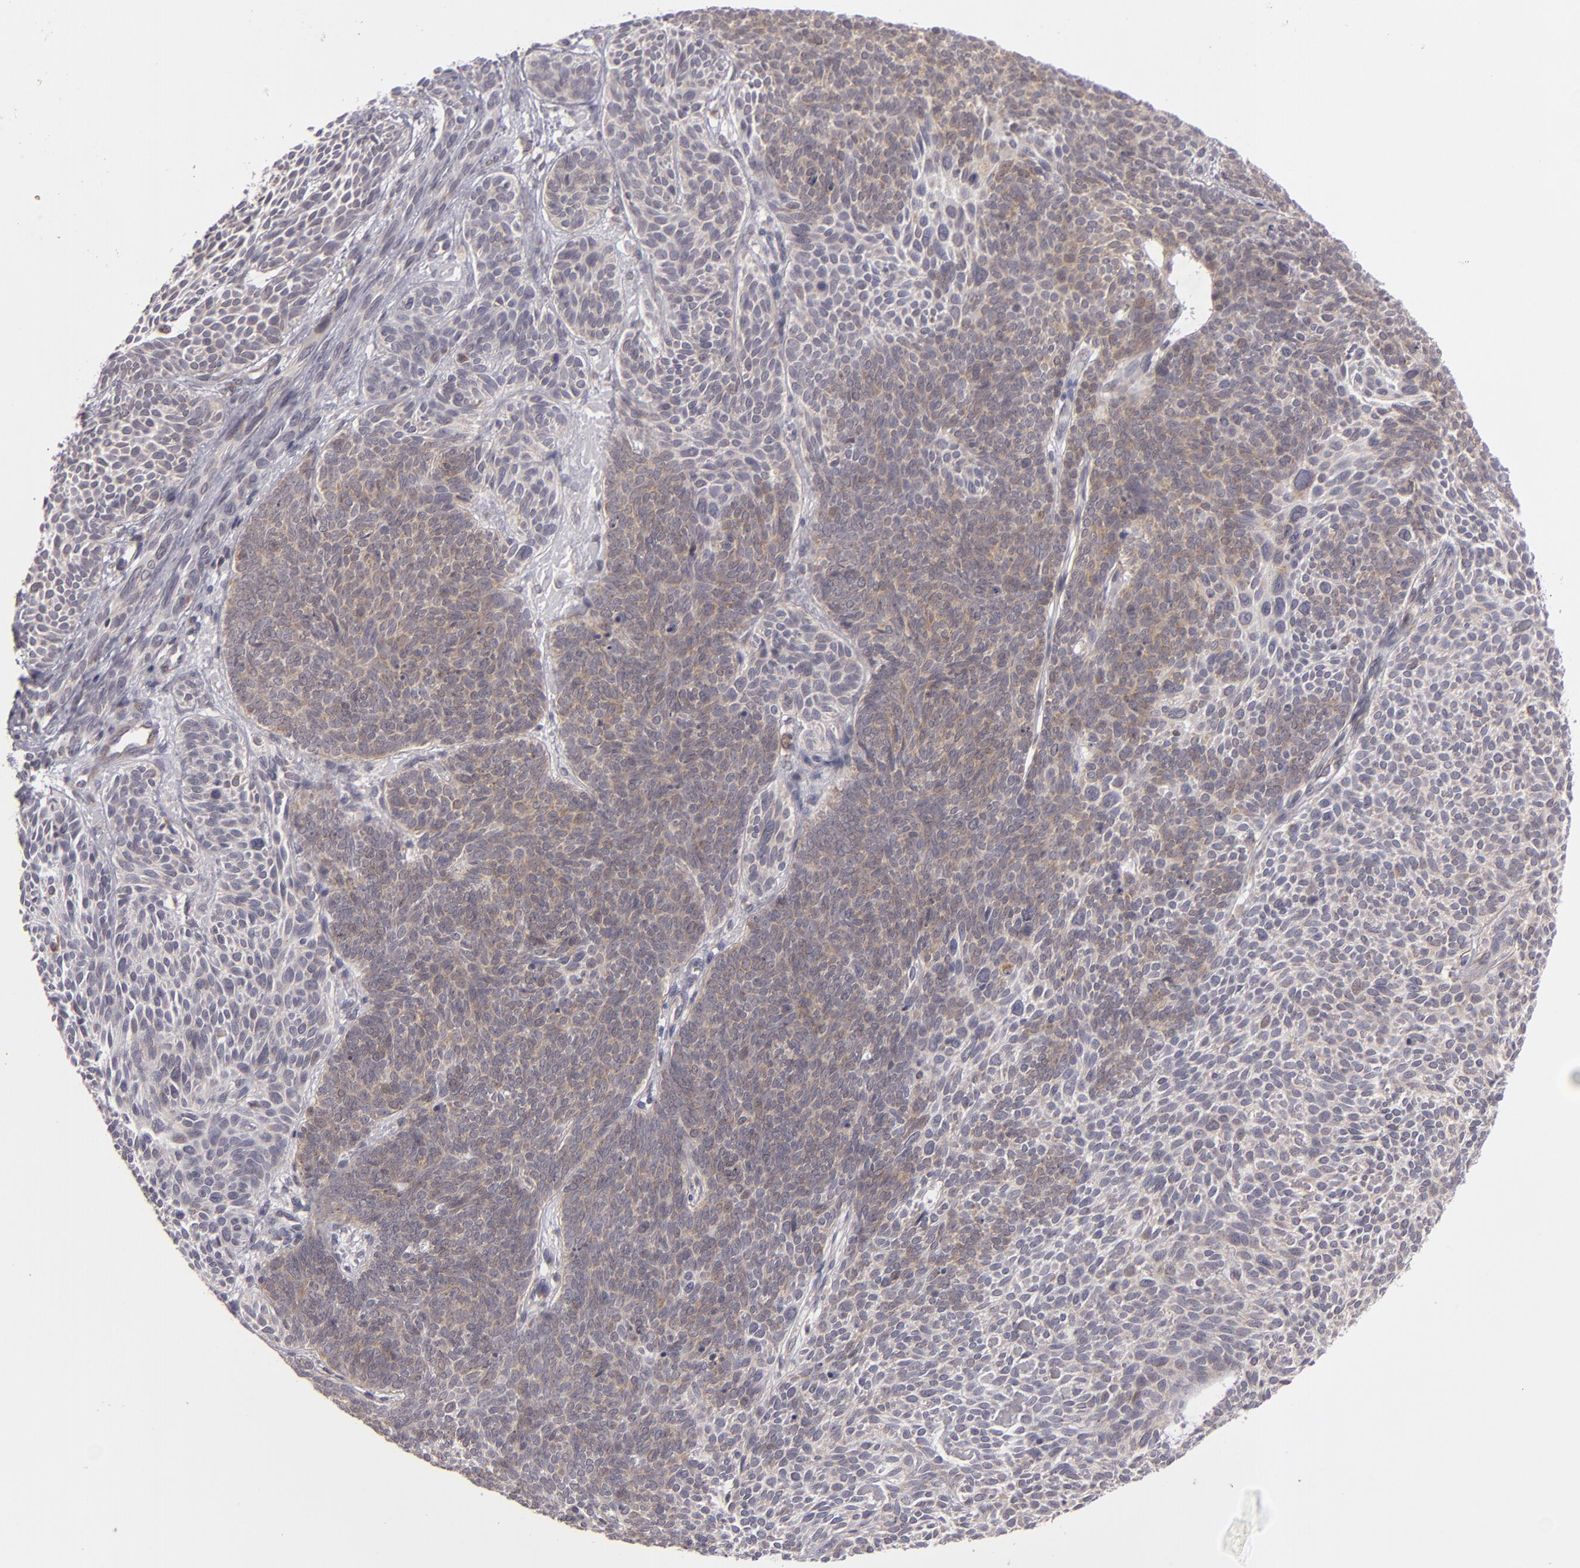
{"staining": {"intensity": "weak", "quantity": "25%-75%", "location": "cytoplasmic/membranous"}, "tissue": "skin cancer", "cell_type": "Tumor cells", "image_type": "cancer", "snomed": [{"axis": "morphology", "description": "Basal cell carcinoma"}, {"axis": "topography", "description": "Skin"}], "caption": "Skin basal cell carcinoma stained with immunohistochemistry reveals weak cytoplasmic/membranous staining in about 25%-75% of tumor cells.", "gene": "SH2D4A", "patient": {"sex": "male", "age": 84}}